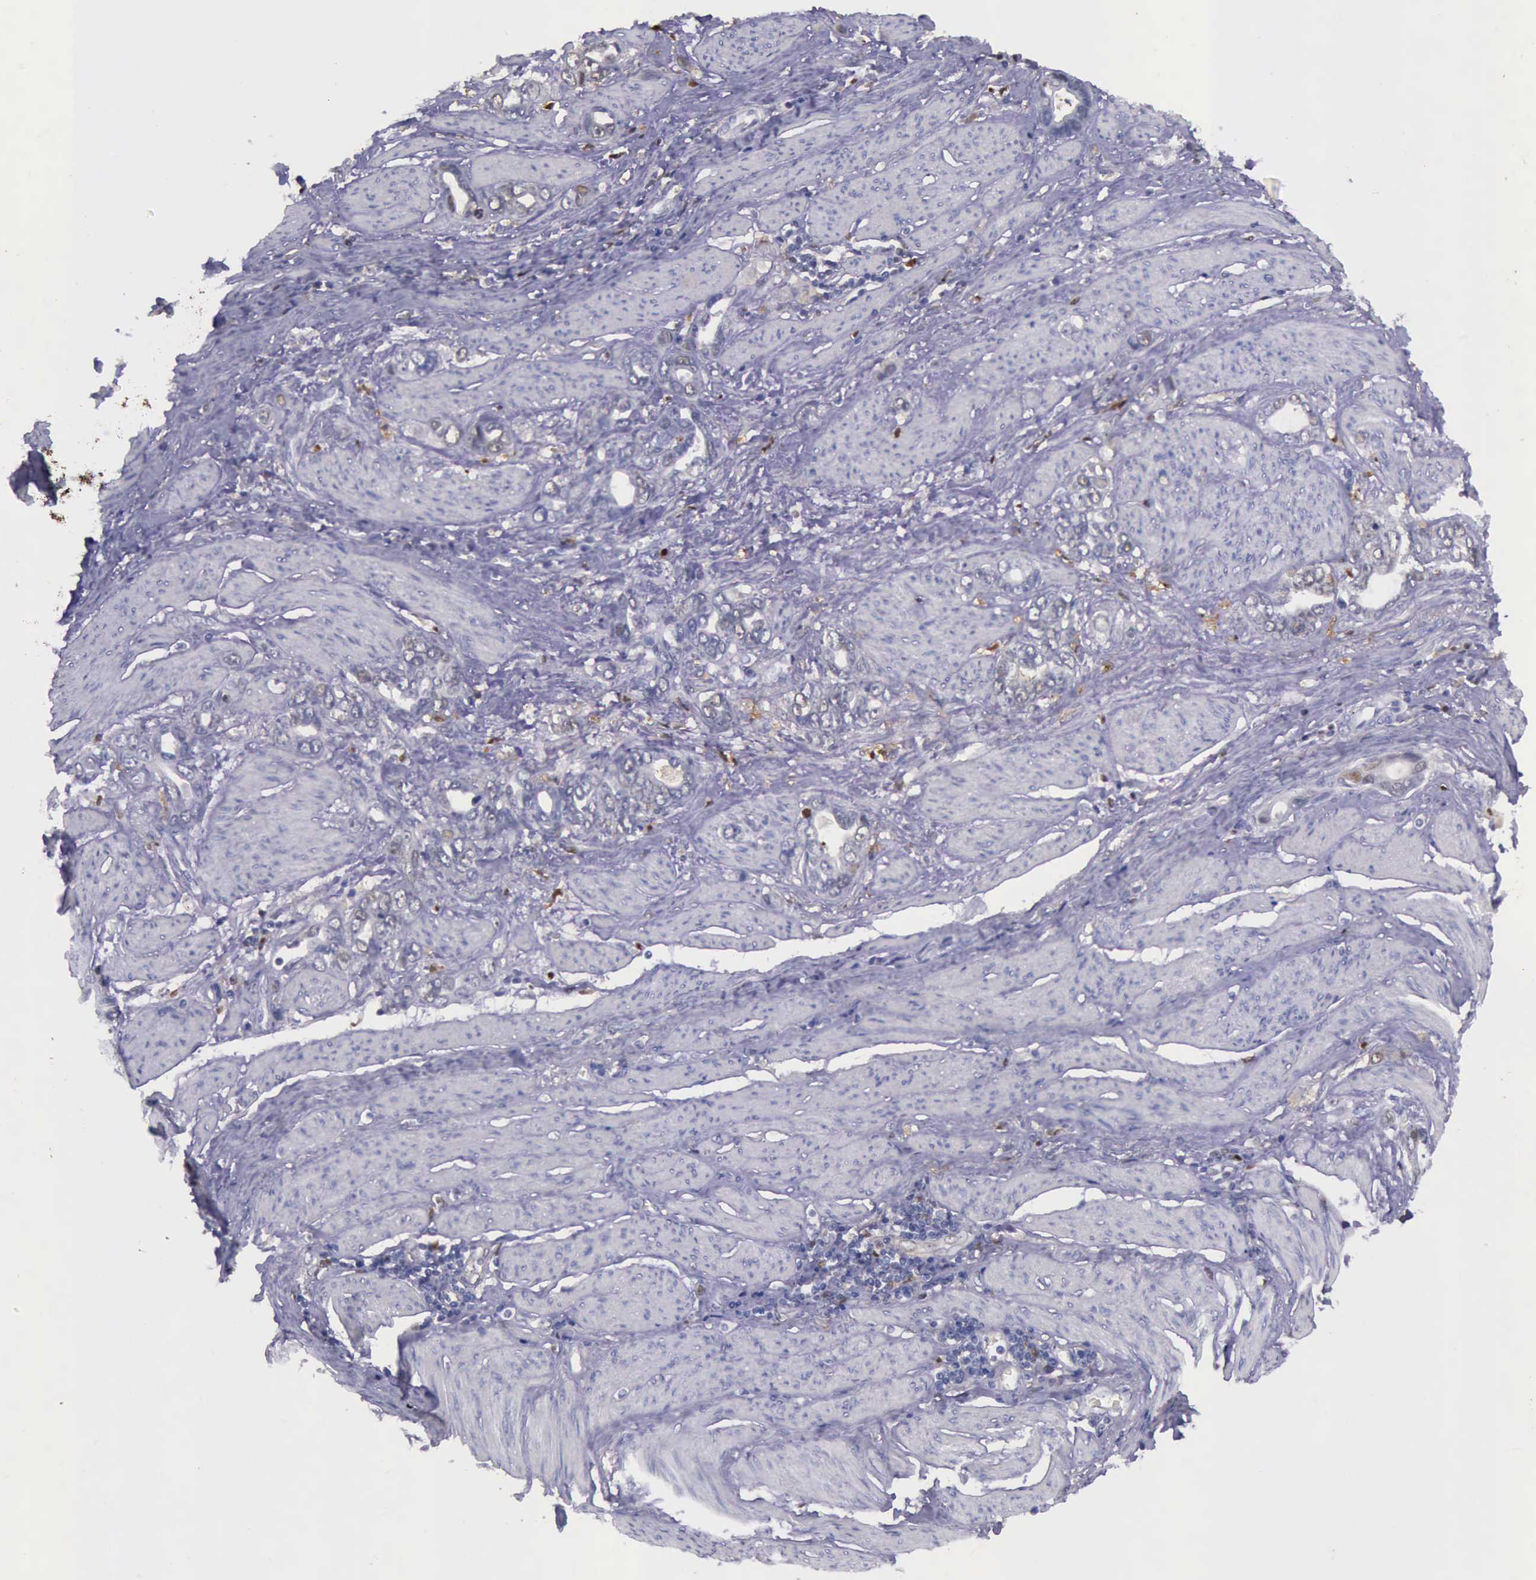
{"staining": {"intensity": "negative", "quantity": "none", "location": "none"}, "tissue": "stomach cancer", "cell_type": "Tumor cells", "image_type": "cancer", "snomed": [{"axis": "morphology", "description": "Adenocarcinoma, NOS"}, {"axis": "topography", "description": "Stomach"}], "caption": "IHC of human stomach cancer (adenocarcinoma) displays no expression in tumor cells.", "gene": "TYMP", "patient": {"sex": "male", "age": 78}}